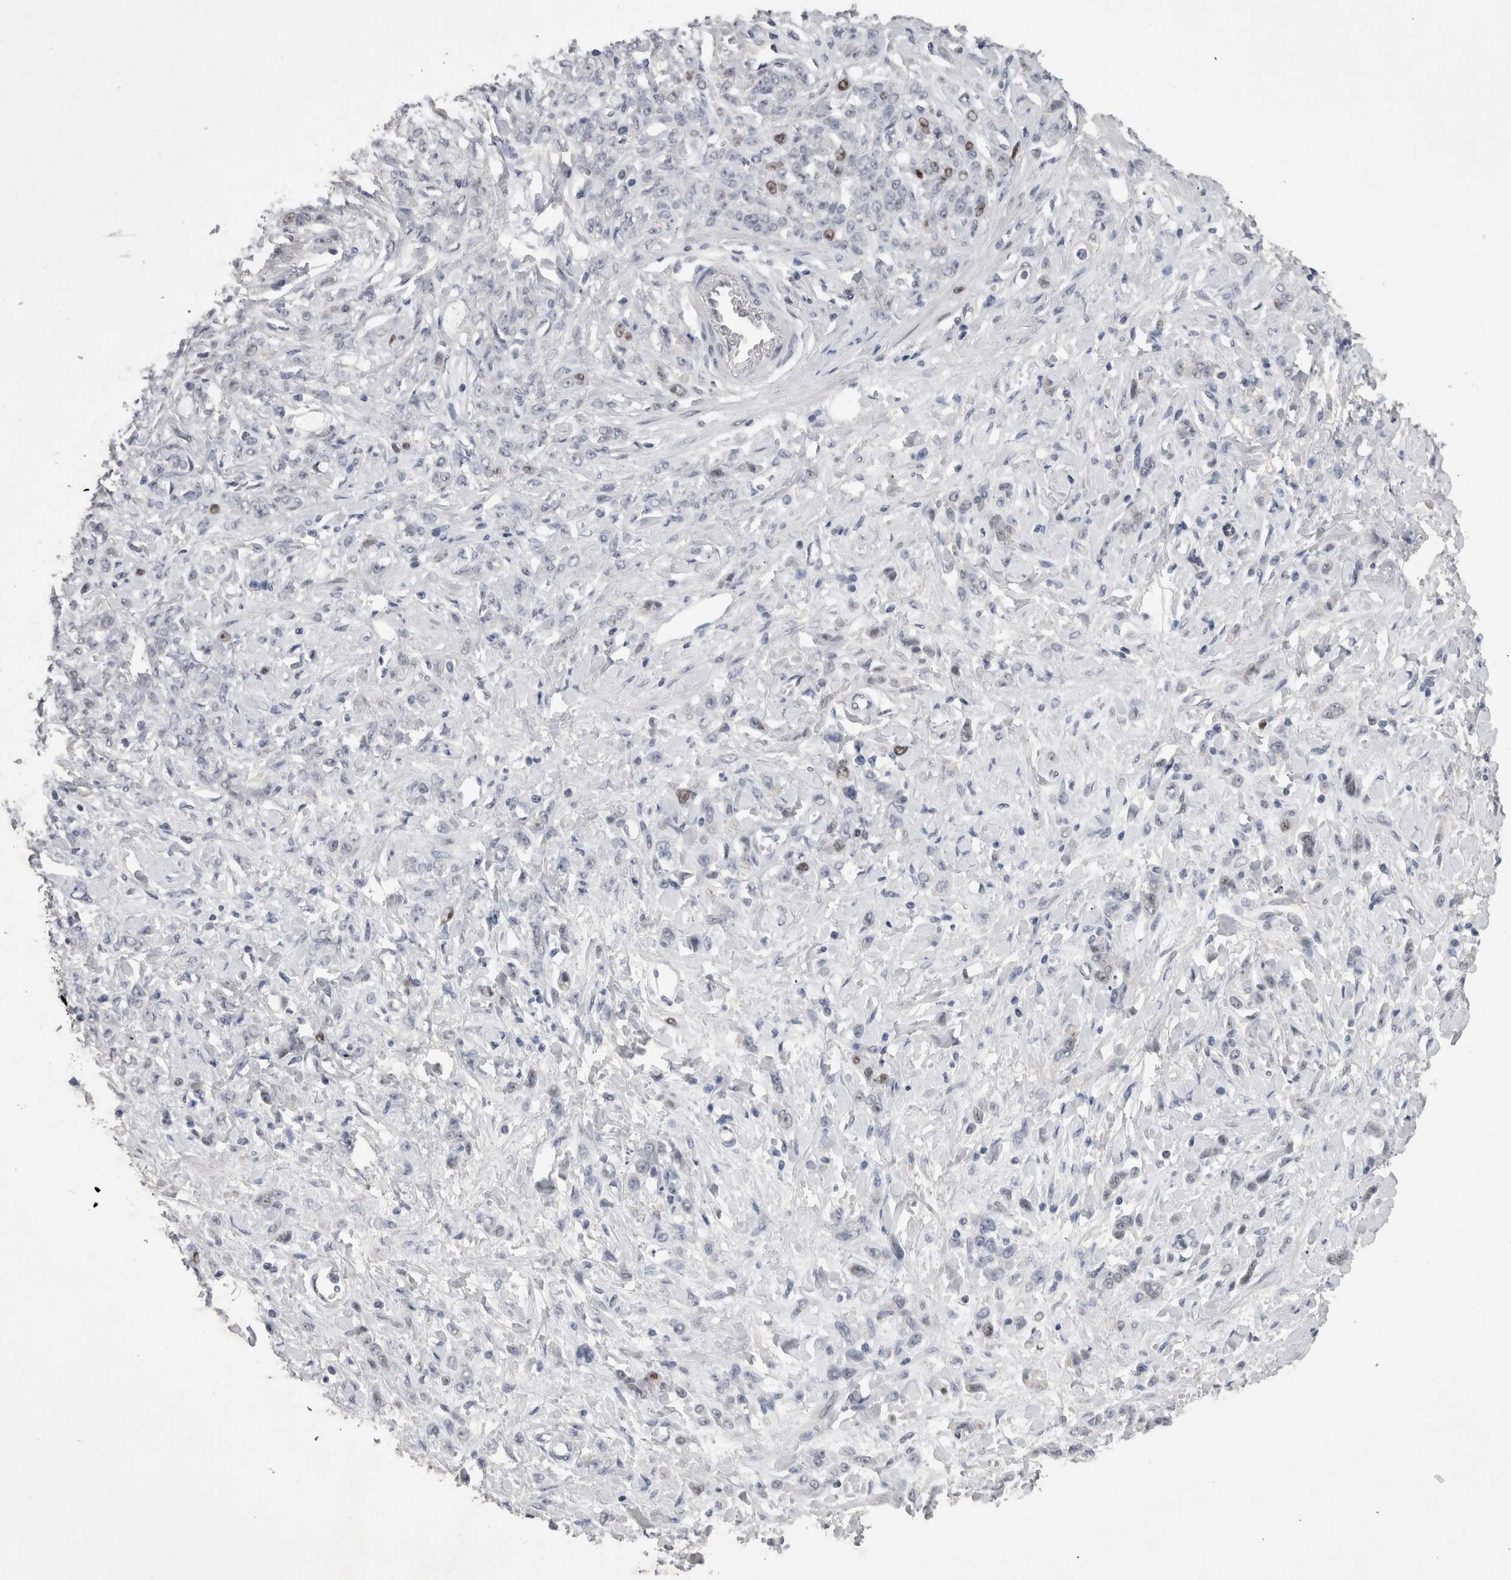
{"staining": {"intensity": "moderate", "quantity": "<25%", "location": "nuclear"}, "tissue": "stomach cancer", "cell_type": "Tumor cells", "image_type": "cancer", "snomed": [{"axis": "morphology", "description": "Normal tissue, NOS"}, {"axis": "morphology", "description": "Adenocarcinoma, NOS"}, {"axis": "topography", "description": "Stomach"}], "caption": "A photomicrograph of stomach adenocarcinoma stained for a protein shows moderate nuclear brown staining in tumor cells. (DAB (3,3'-diaminobenzidine) IHC, brown staining for protein, blue staining for nuclei).", "gene": "KIF18B", "patient": {"sex": "male", "age": 82}}